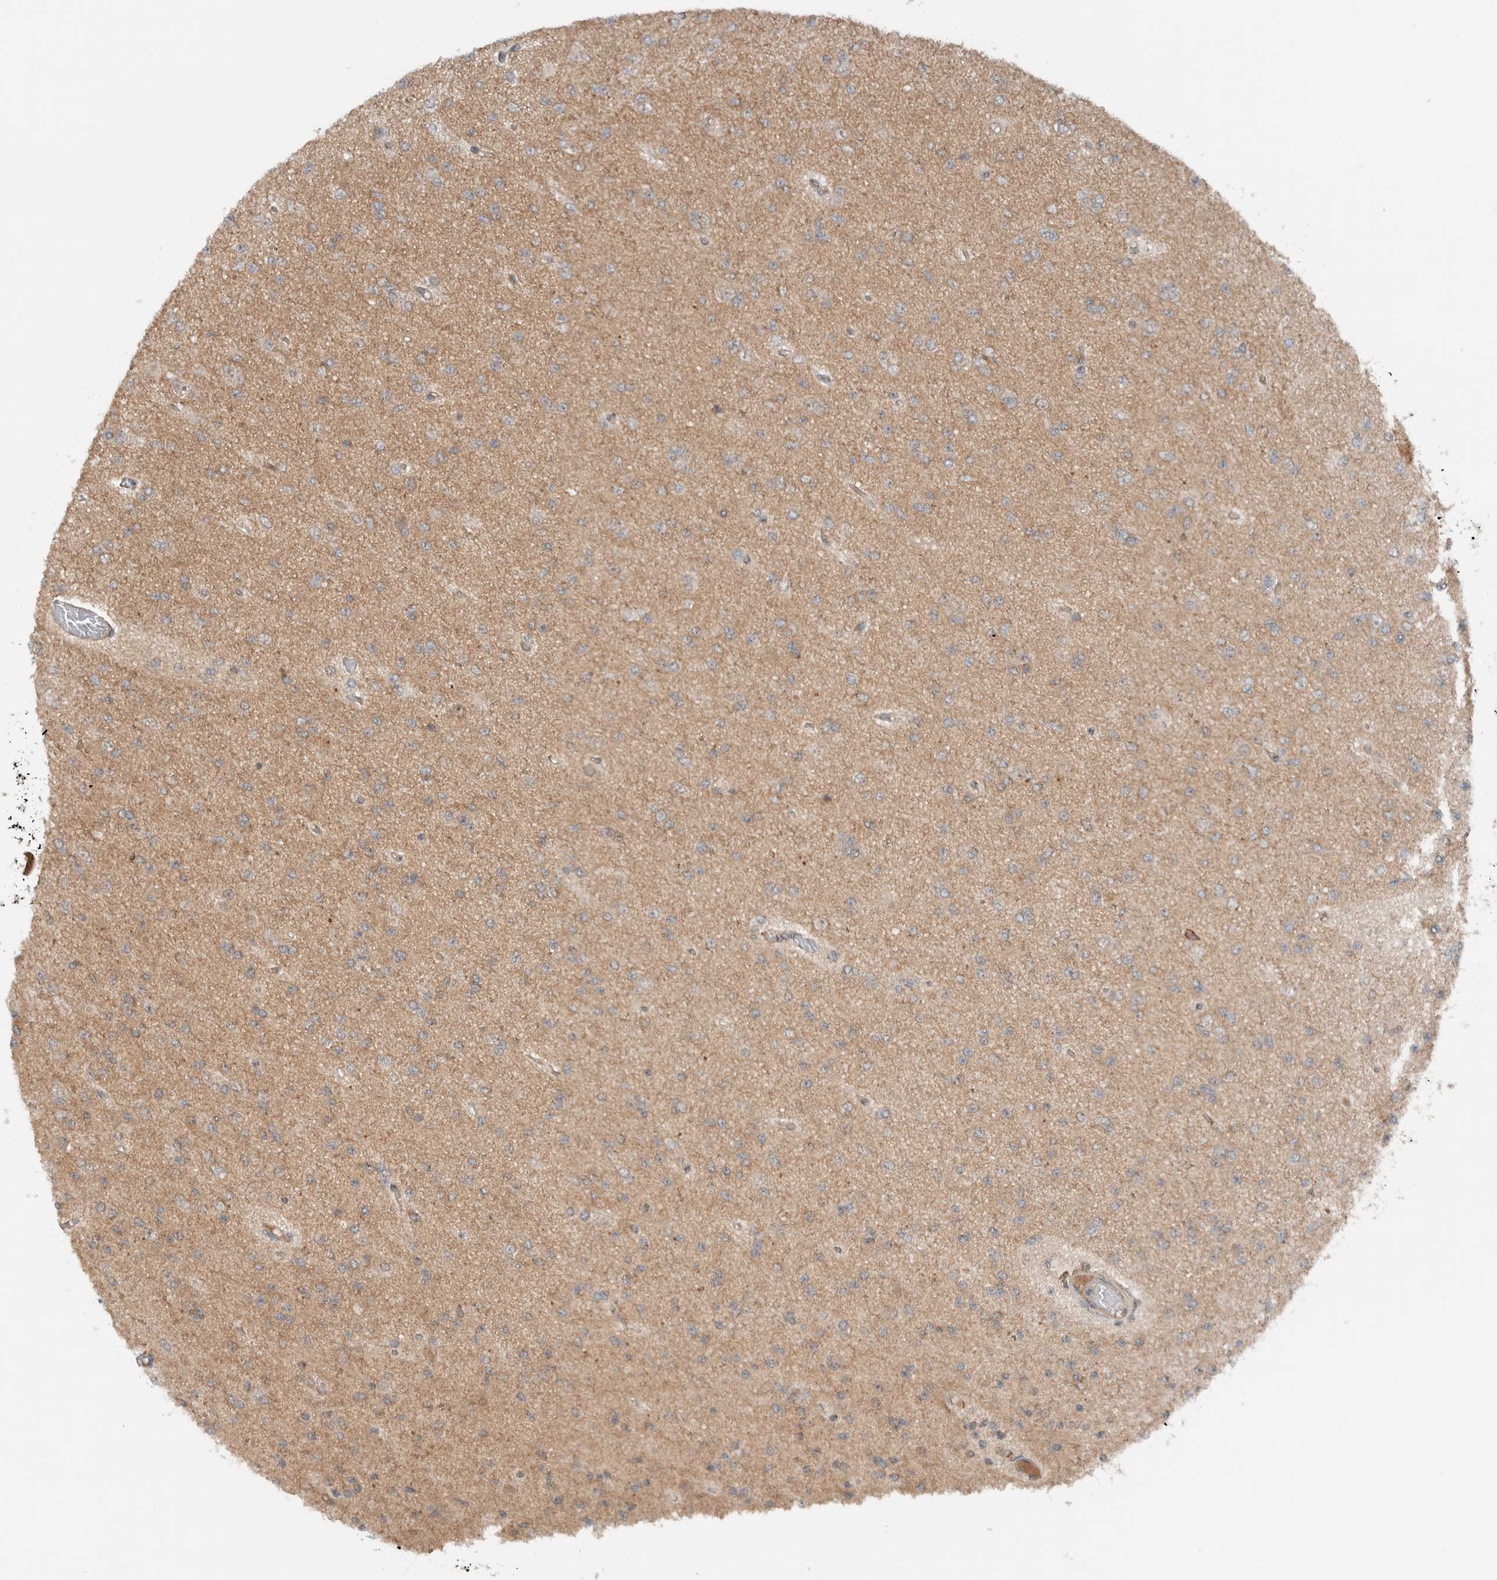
{"staining": {"intensity": "weak", "quantity": "25%-75%", "location": "cytoplasmic/membranous"}, "tissue": "glioma", "cell_type": "Tumor cells", "image_type": "cancer", "snomed": [{"axis": "morphology", "description": "Glioma, malignant, Low grade"}, {"axis": "topography", "description": "Brain"}], "caption": "Malignant low-grade glioma was stained to show a protein in brown. There is low levels of weak cytoplasmic/membranous staining in about 25%-75% of tumor cells.", "gene": "KLHL6", "patient": {"sex": "female", "age": 22}}